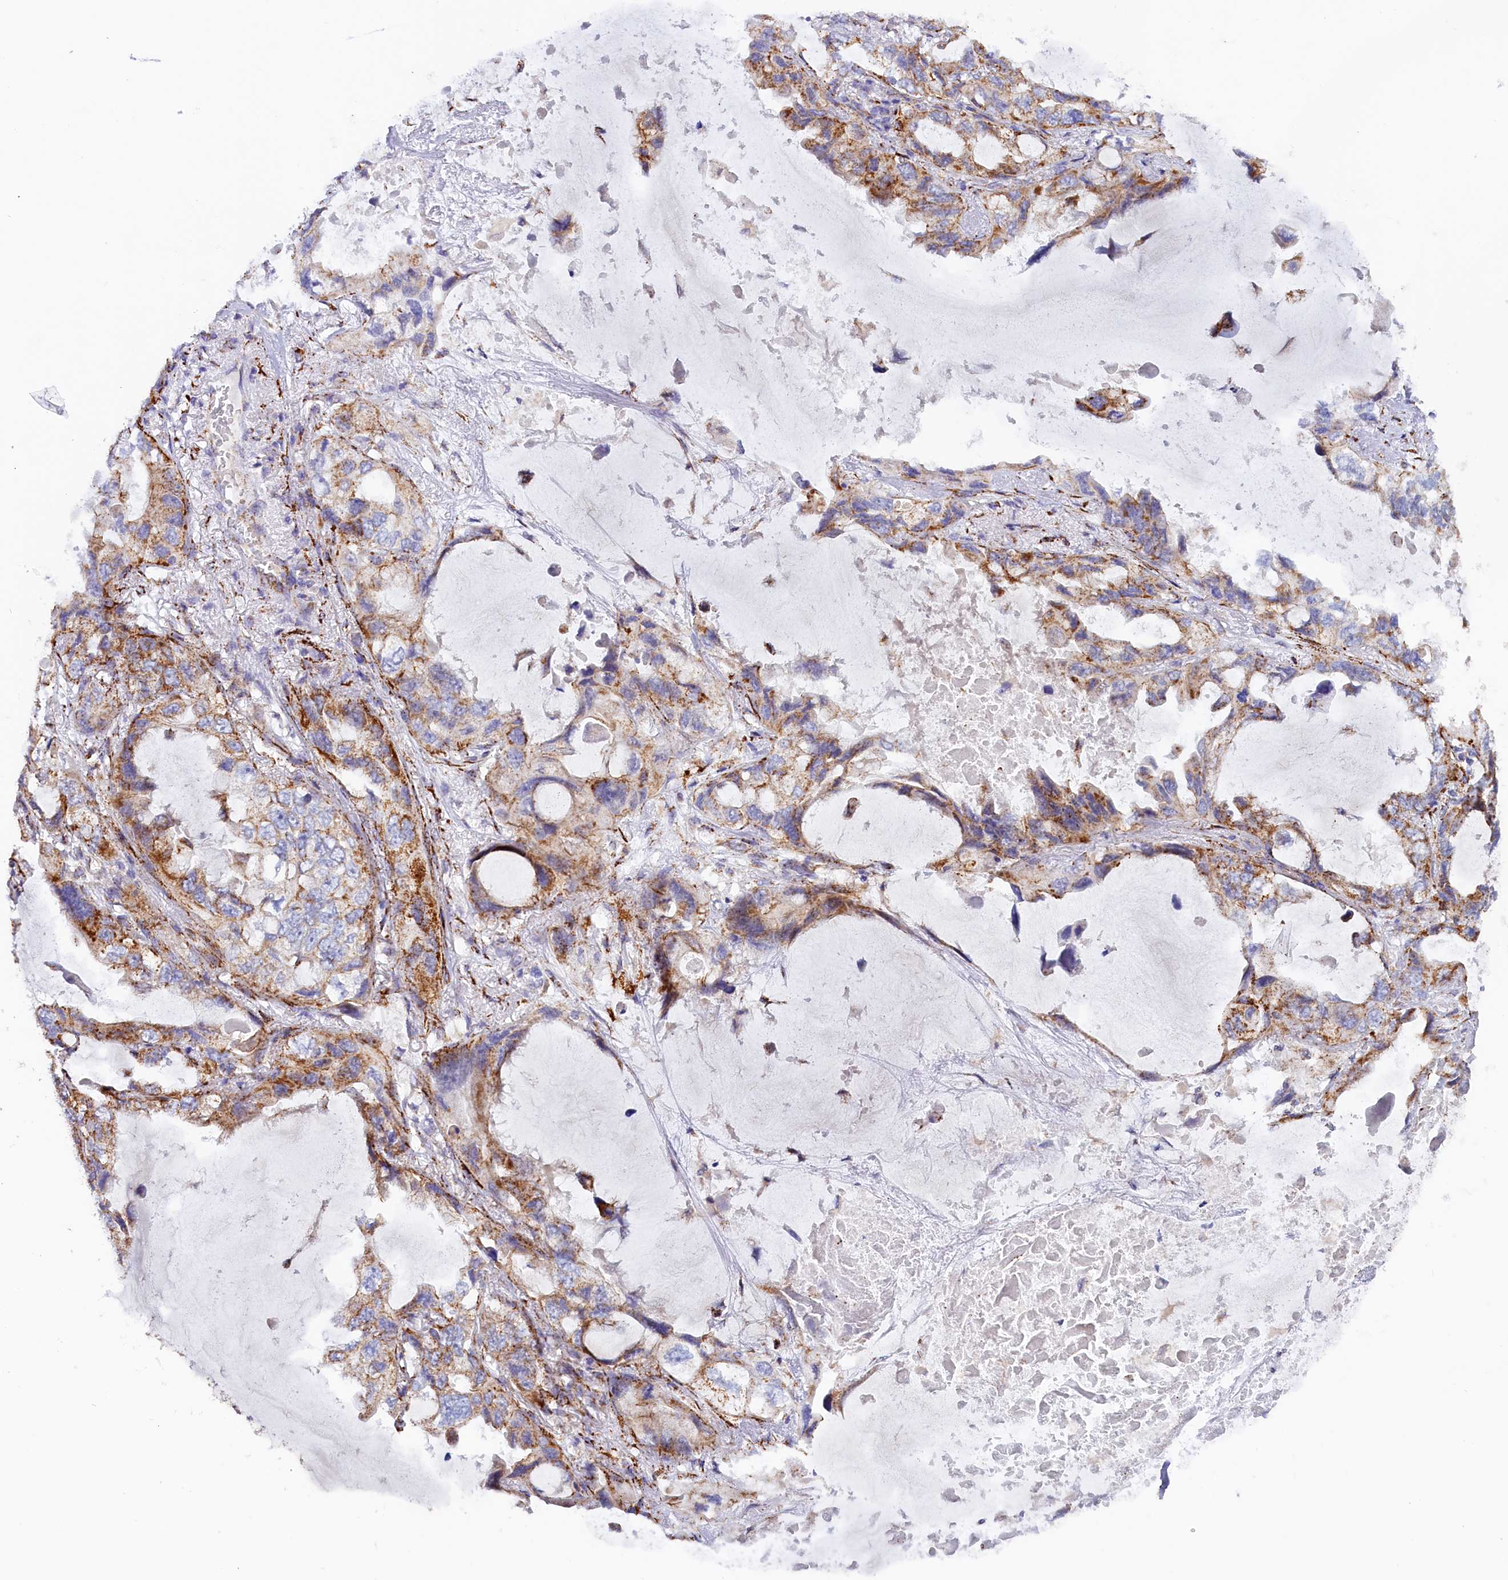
{"staining": {"intensity": "moderate", "quantity": ">75%", "location": "cytoplasmic/membranous"}, "tissue": "lung cancer", "cell_type": "Tumor cells", "image_type": "cancer", "snomed": [{"axis": "morphology", "description": "Squamous cell carcinoma, NOS"}, {"axis": "topography", "description": "Lung"}], "caption": "High-power microscopy captured an IHC micrograph of squamous cell carcinoma (lung), revealing moderate cytoplasmic/membranous expression in approximately >75% of tumor cells.", "gene": "AKTIP", "patient": {"sex": "female", "age": 73}}